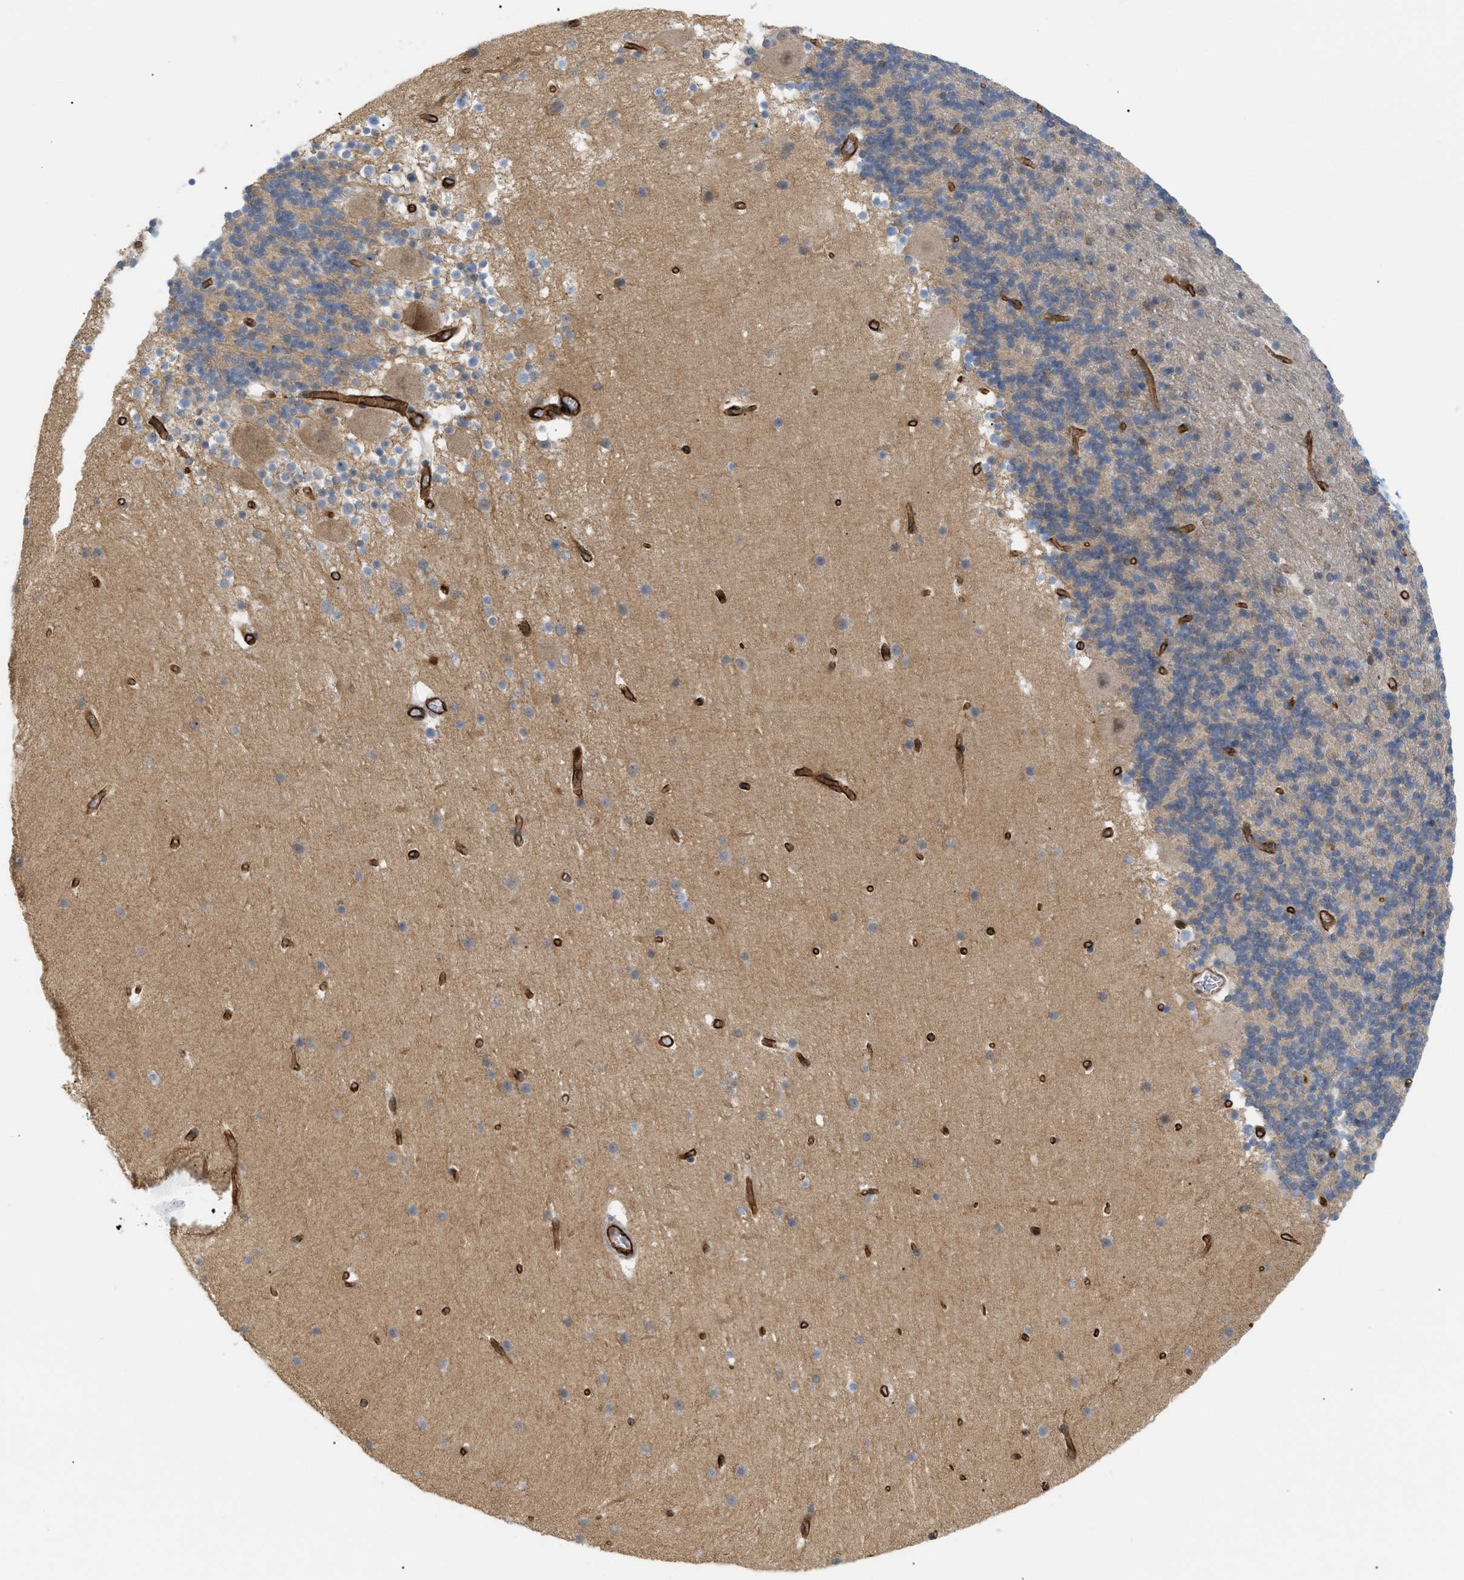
{"staining": {"intensity": "weak", "quantity": "25%-75%", "location": "cytoplasmic/membranous"}, "tissue": "cerebellum", "cell_type": "Cells in granular layer", "image_type": "normal", "snomed": [{"axis": "morphology", "description": "Normal tissue, NOS"}, {"axis": "topography", "description": "Cerebellum"}], "caption": "Cells in granular layer display low levels of weak cytoplasmic/membranous expression in approximately 25%-75% of cells in normal human cerebellum. (Brightfield microscopy of DAB IHC at high magnification).", "gene": "PALMD", "patient": {"sex": "male", "age": 45}}